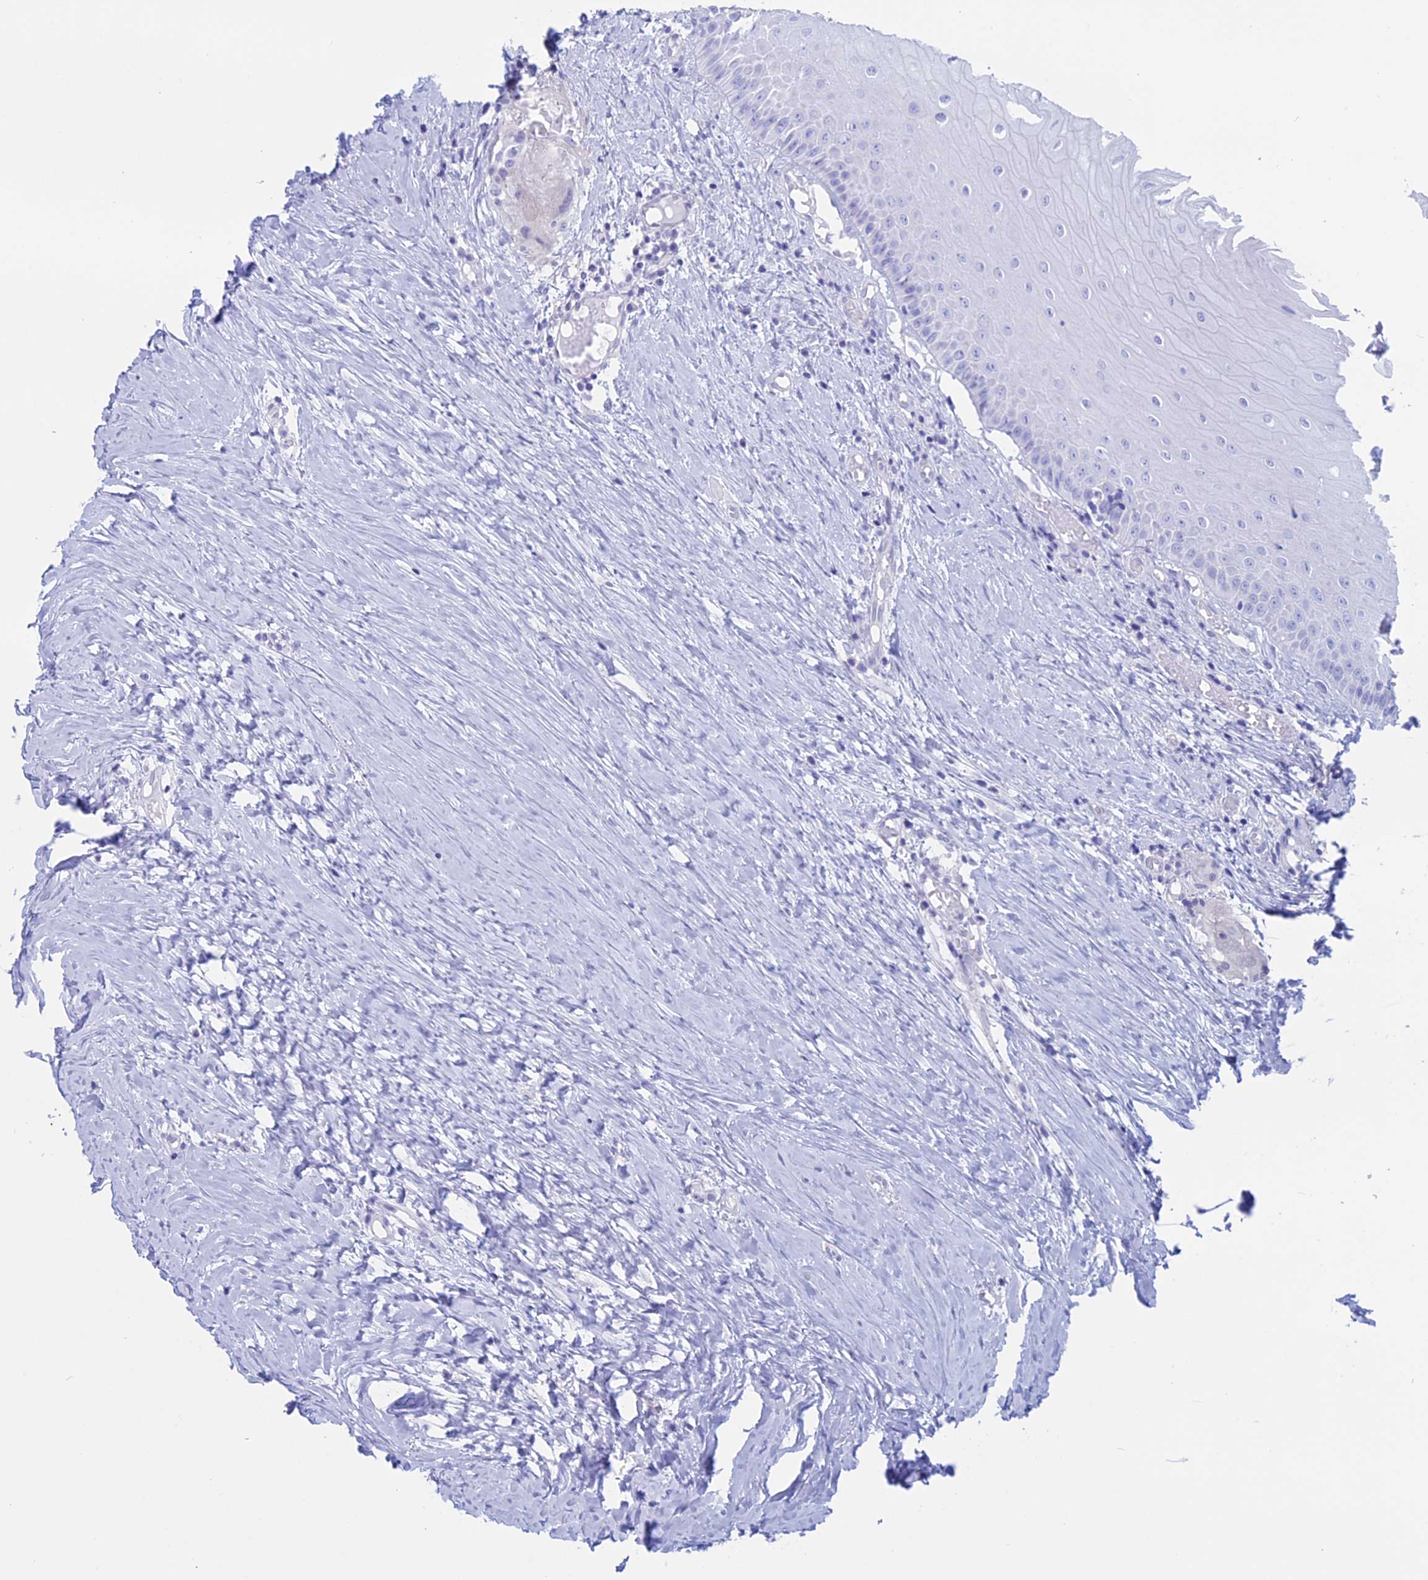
{"staining": {"intensity": "negative", "quantity": "none", "location": "none"}, "tissue": "oral mucosa", "cell_type": "Squamous epithelial cells", "image_type": "normal", "snomed": [{"axis": "morphology", "description": "Normal tissue, NOS"}, {"axis": "topography", "description": "Skeletal muscle"}, {"axis": "topography", "description": "Oral tissue"}, {"axis": "topography", "description": "Peripheral nerve tissue"}], "caption": "Immunohistochemistry of unremarkable oral mucosa displays no expression in squamous epithelial cells. The staining was performed using DAB (3,3'-diaminobenzidine) to visualize the protein expression in brown, while the nuclei were stained in blue with hematoxylin (Magnification: 20x).", "gene": "RP1", "patient": {"sex": "female", "age": 84}}